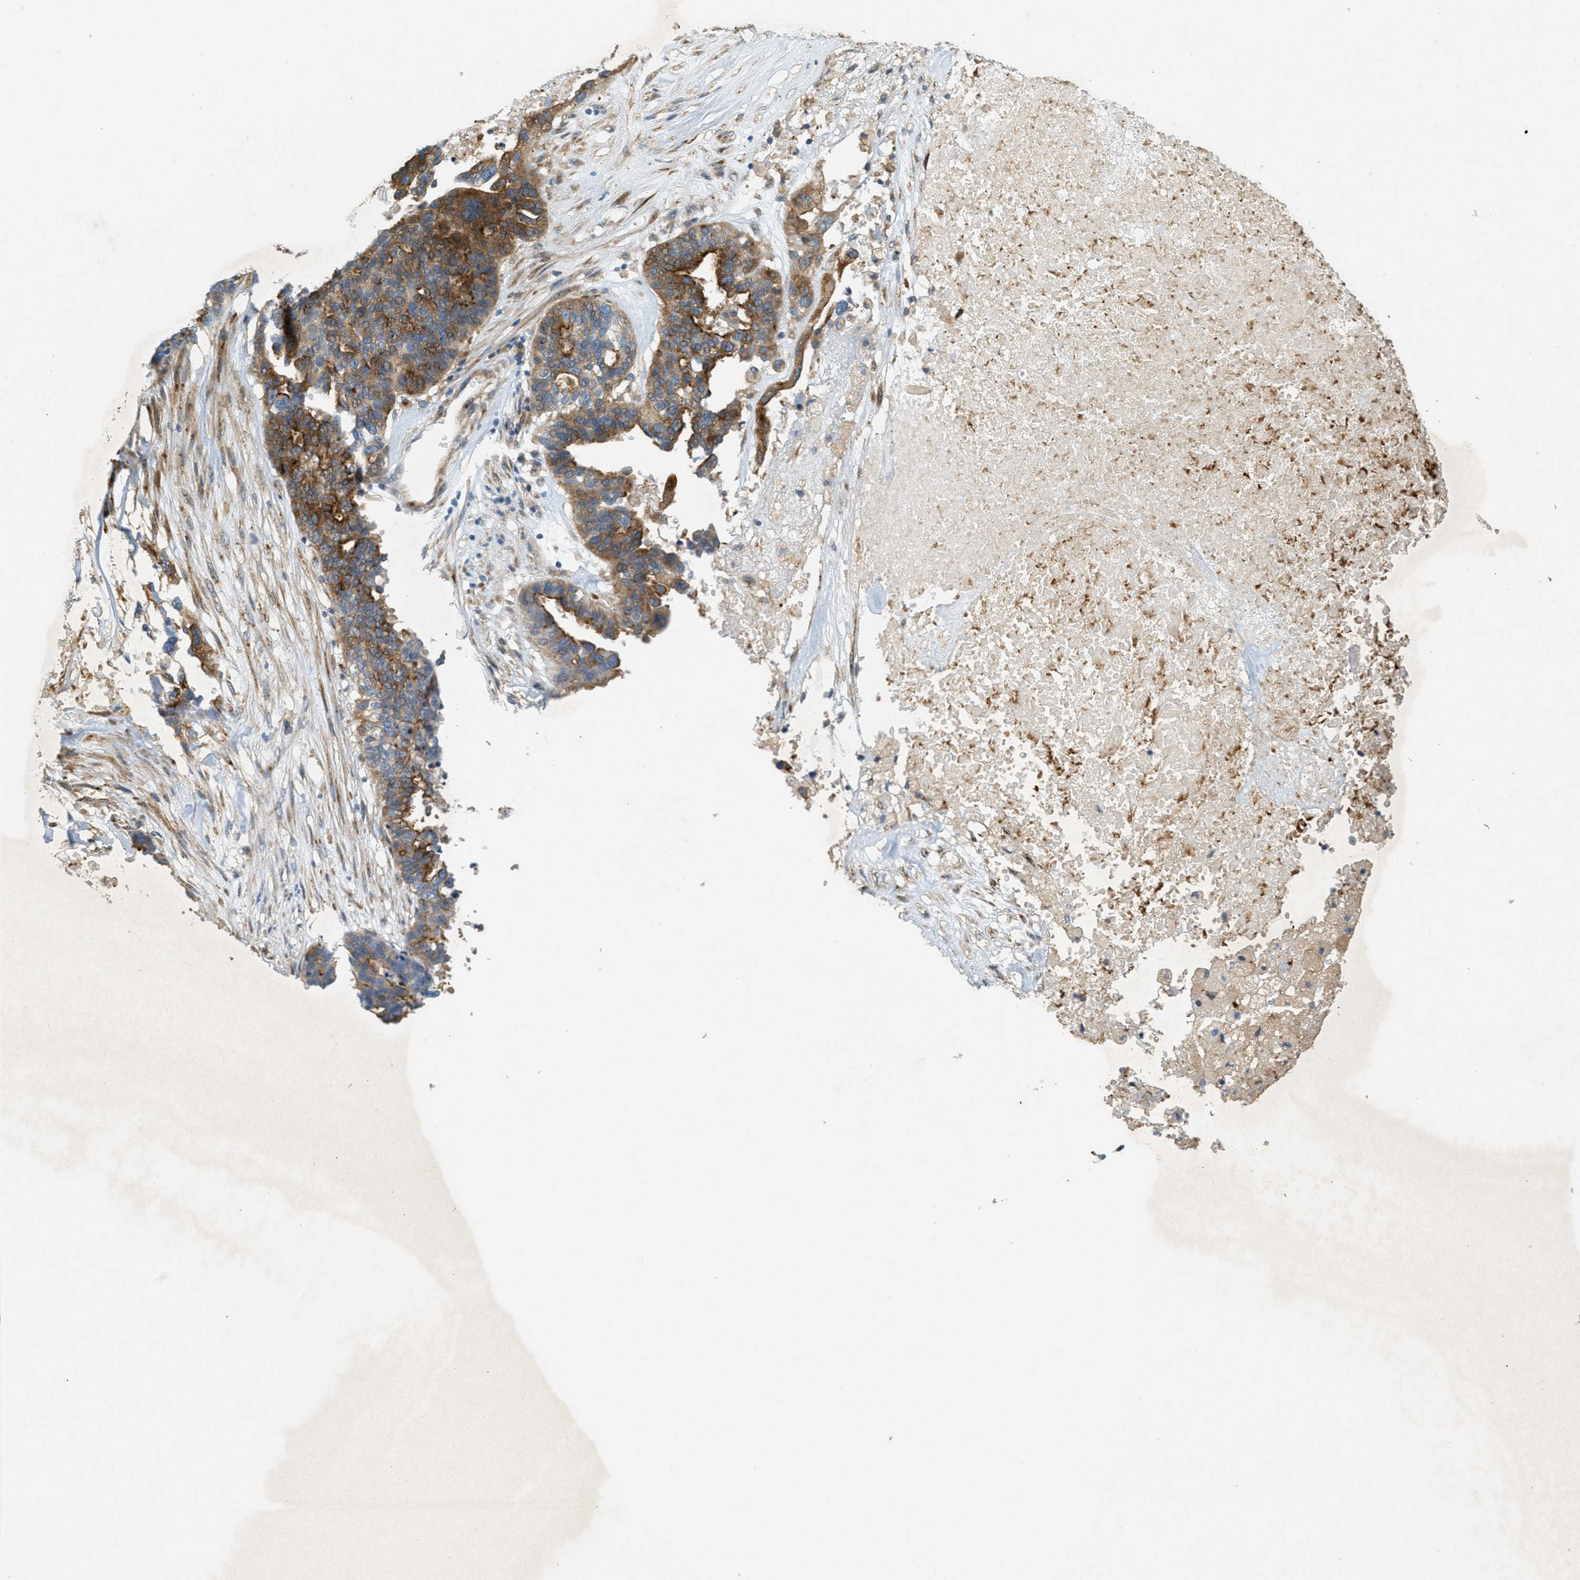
{"staining": {"intensity": "strong", "quantity": ">75%", "location": "cytoplasmic/membranous"}, "tissue": "ovarian cancer", "cell_type": "Tumor cells", "image_type": "cancer", "snomed": [{"axis": "morphology", "description": "Cystadenocarcinoma, serous, NOS"}, {"axis": "topography", "description": "Ovary"}], "caption": "There is high levels of strong cytoplasmic/membranous expression in tumor cells of ovarian cancer (serous cystadenocarcinoma), as demonstrated by immunohistochemical staining (brown color).", "gene": "ADCY5", "patient": {"sex": "female", "age": 59}}